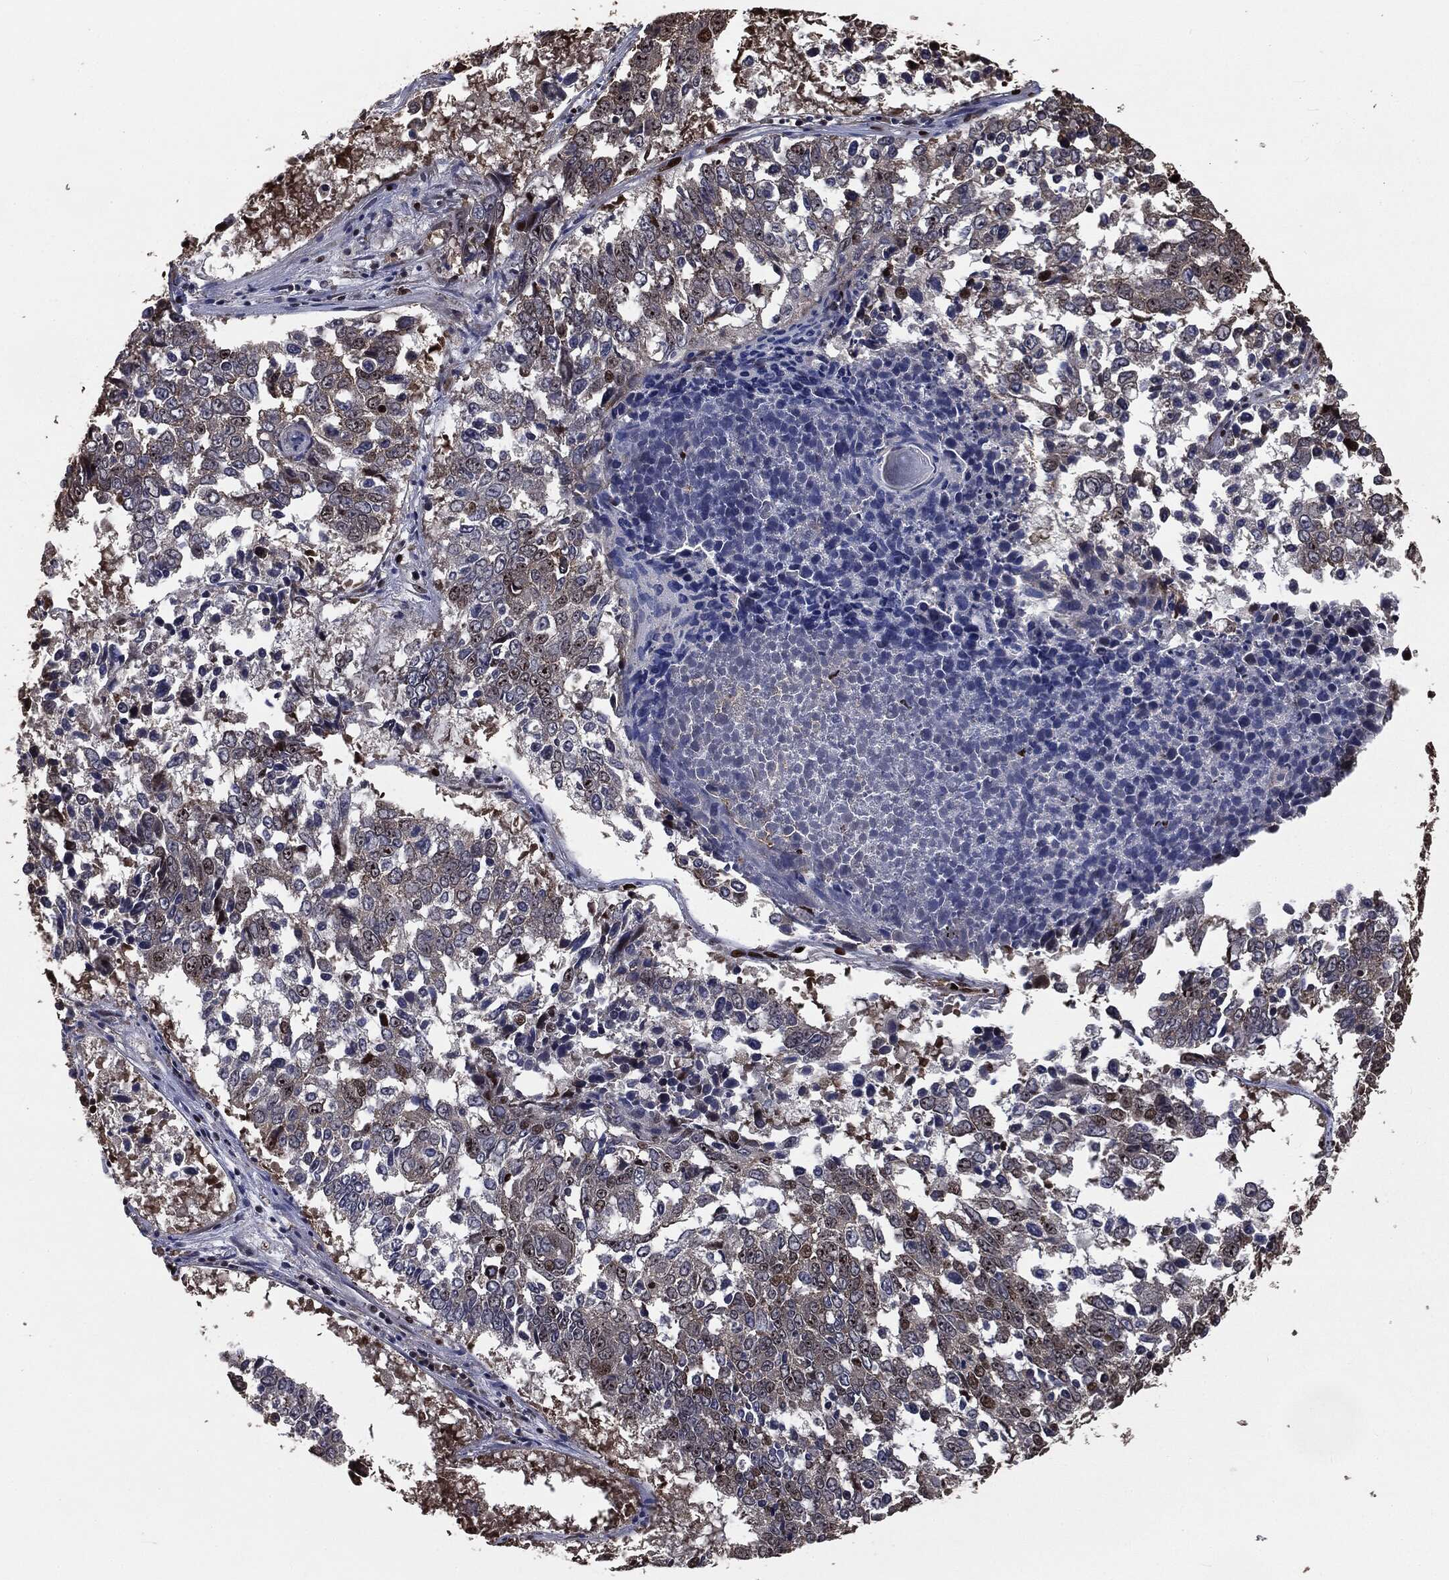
{"staining": {"intensity": "strong", "quantity": "<25%", "location": "nuclear"}, "tissue": "lung cancer", "cell_type": "Tumor cells", "image_type": "cancer", "snomed": [{"axis": "morphology", "description": "Squamous cell carcinoma, NOS"}, {"axis": "topography", "description": "Lung"}], "caption": "The immunohistochemical stain shows strong nuclear positivity in tumor cells of lung cancer tissue.", "gene": "DVL2", "patient": {"sex": "male", "age": 82}}